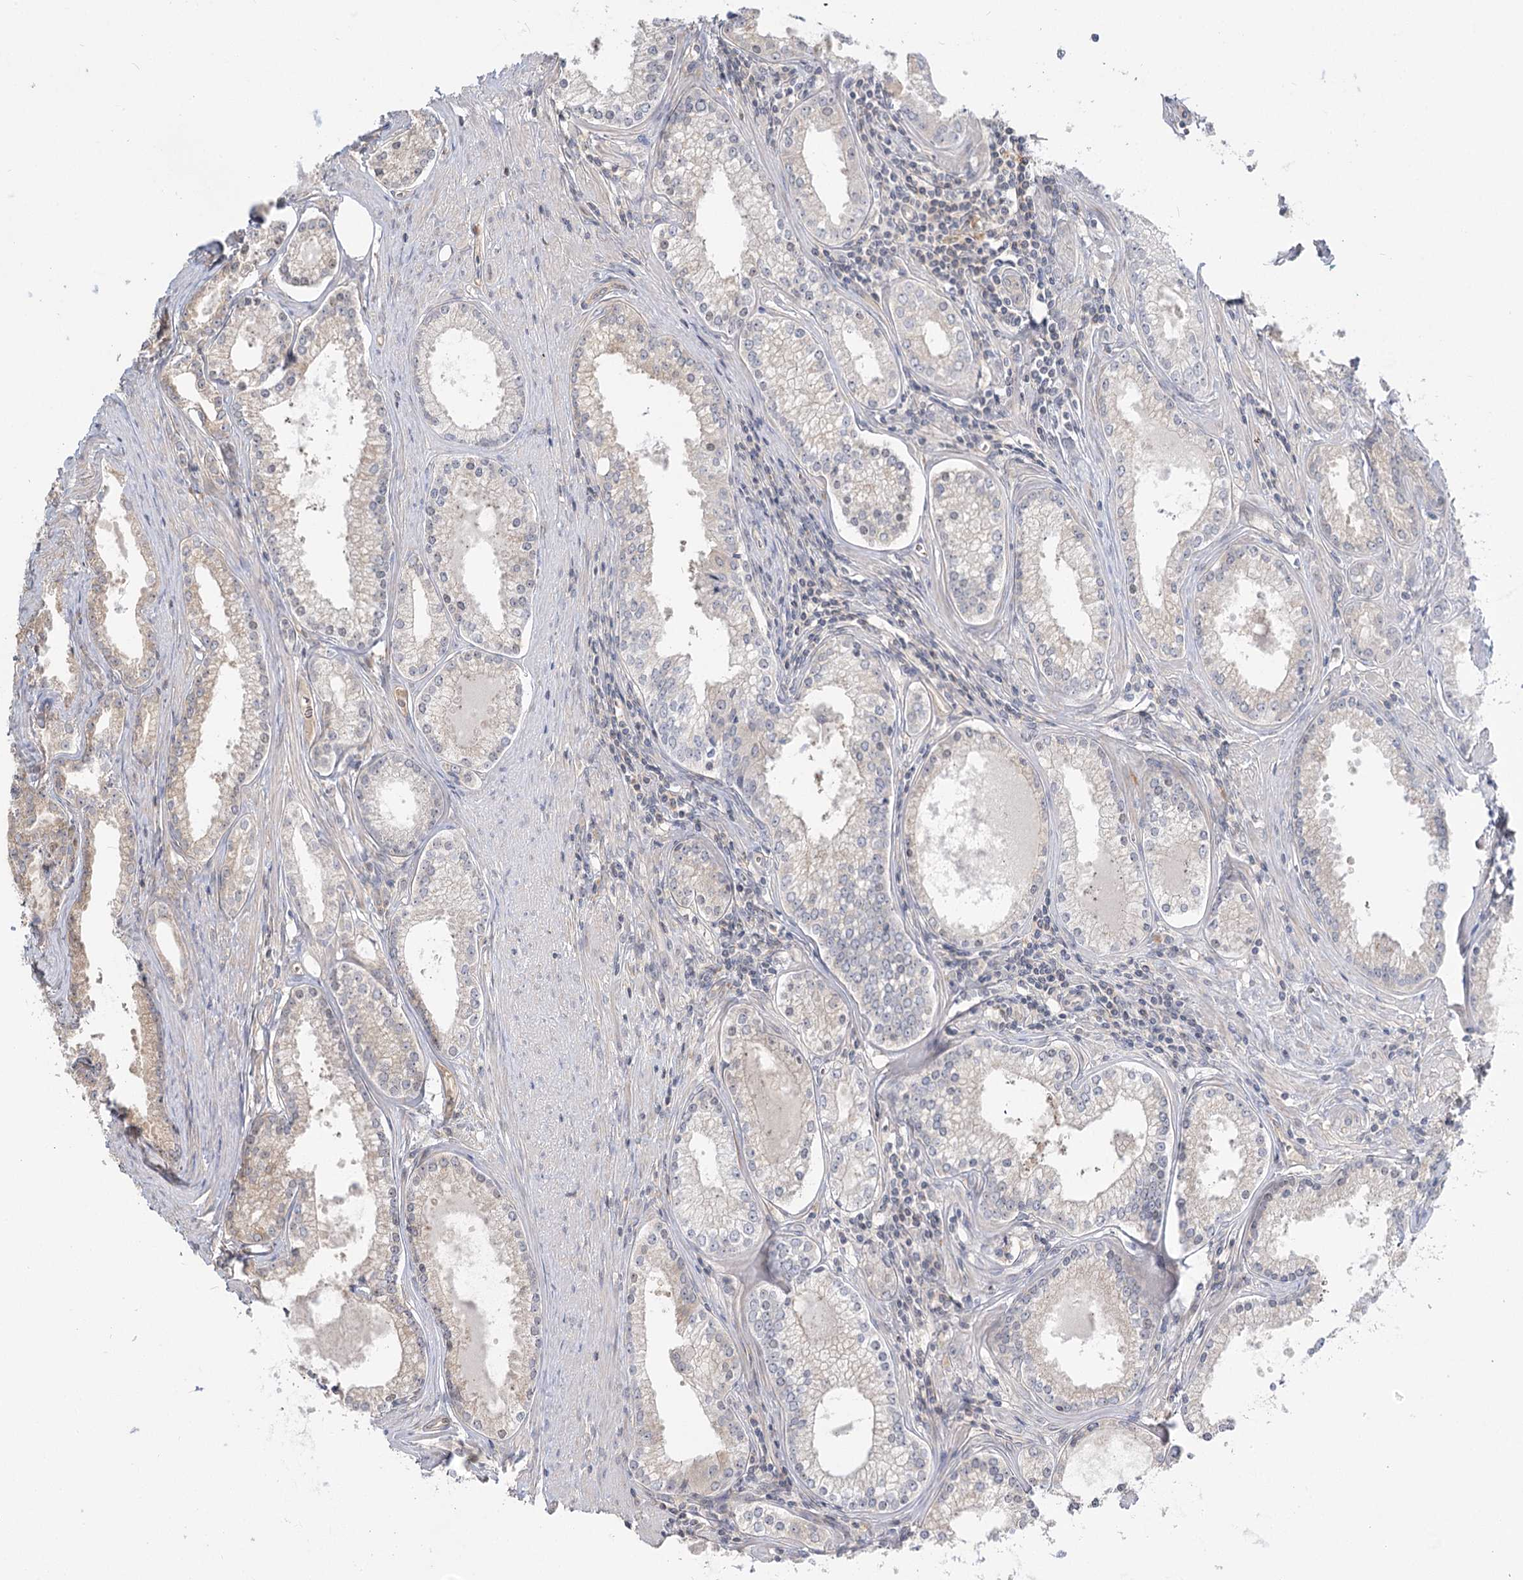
{"staining": {"intensity": "negative", "quantity": "none", "location": "none"}, "tissue": "prostate cancer", "cell_type": "Tumor cells", "image_type": "cancer", "snomed": [{"axis": "morphology", "description": "Adenocarcinoma, High grade"}, {"axis": "topography", "description": "Prostate"}], "caption": "Immunohistochemical staining of human prostate high-grade adenocarcinoma exhibits no significant expression in tumor cells.", "gene": "GUCY2C", "patient": {"sex": "male", "age": 68}}